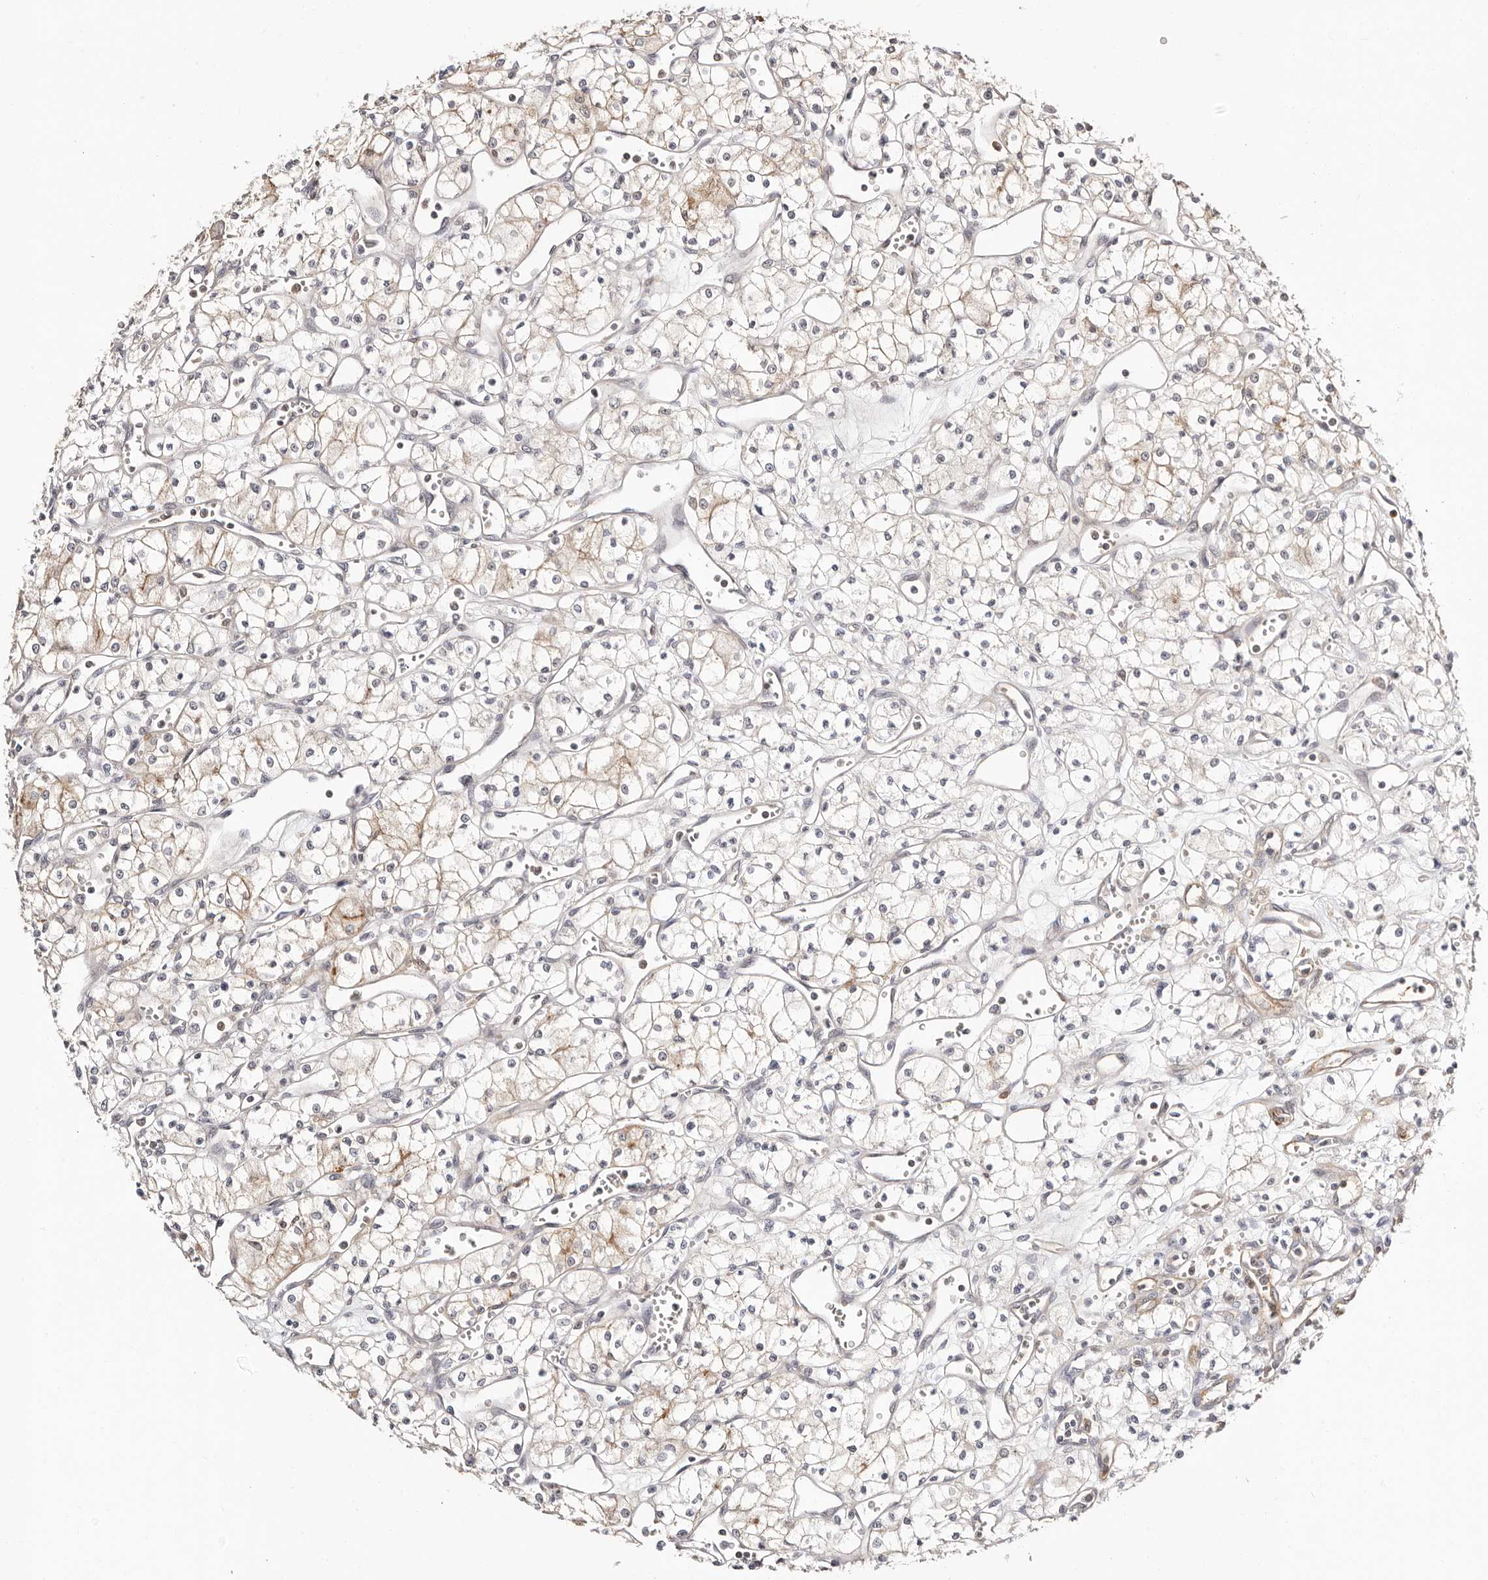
{"staining": {"intensity": "weak", "quantity": "<25%", "location": "cytoplasmic/membranous"}, "tissue": "renal cancer", "cell_type": "Tumor cells", "image_type": "cancer", "snomed": [{"axis": "morphology", "description": "Adenocarcinoma, NOS"}, {"axis": "topography", "description": "Kidney"}], "caption": "Immunohistochemistry micrograph of neoplastic tissue: human adenocarcinoma (renal) stained with DAB displays no significant protein staining in tumor cells.", "gene": "STAT5A", "patient": {"sex": "male", "age": 59}}